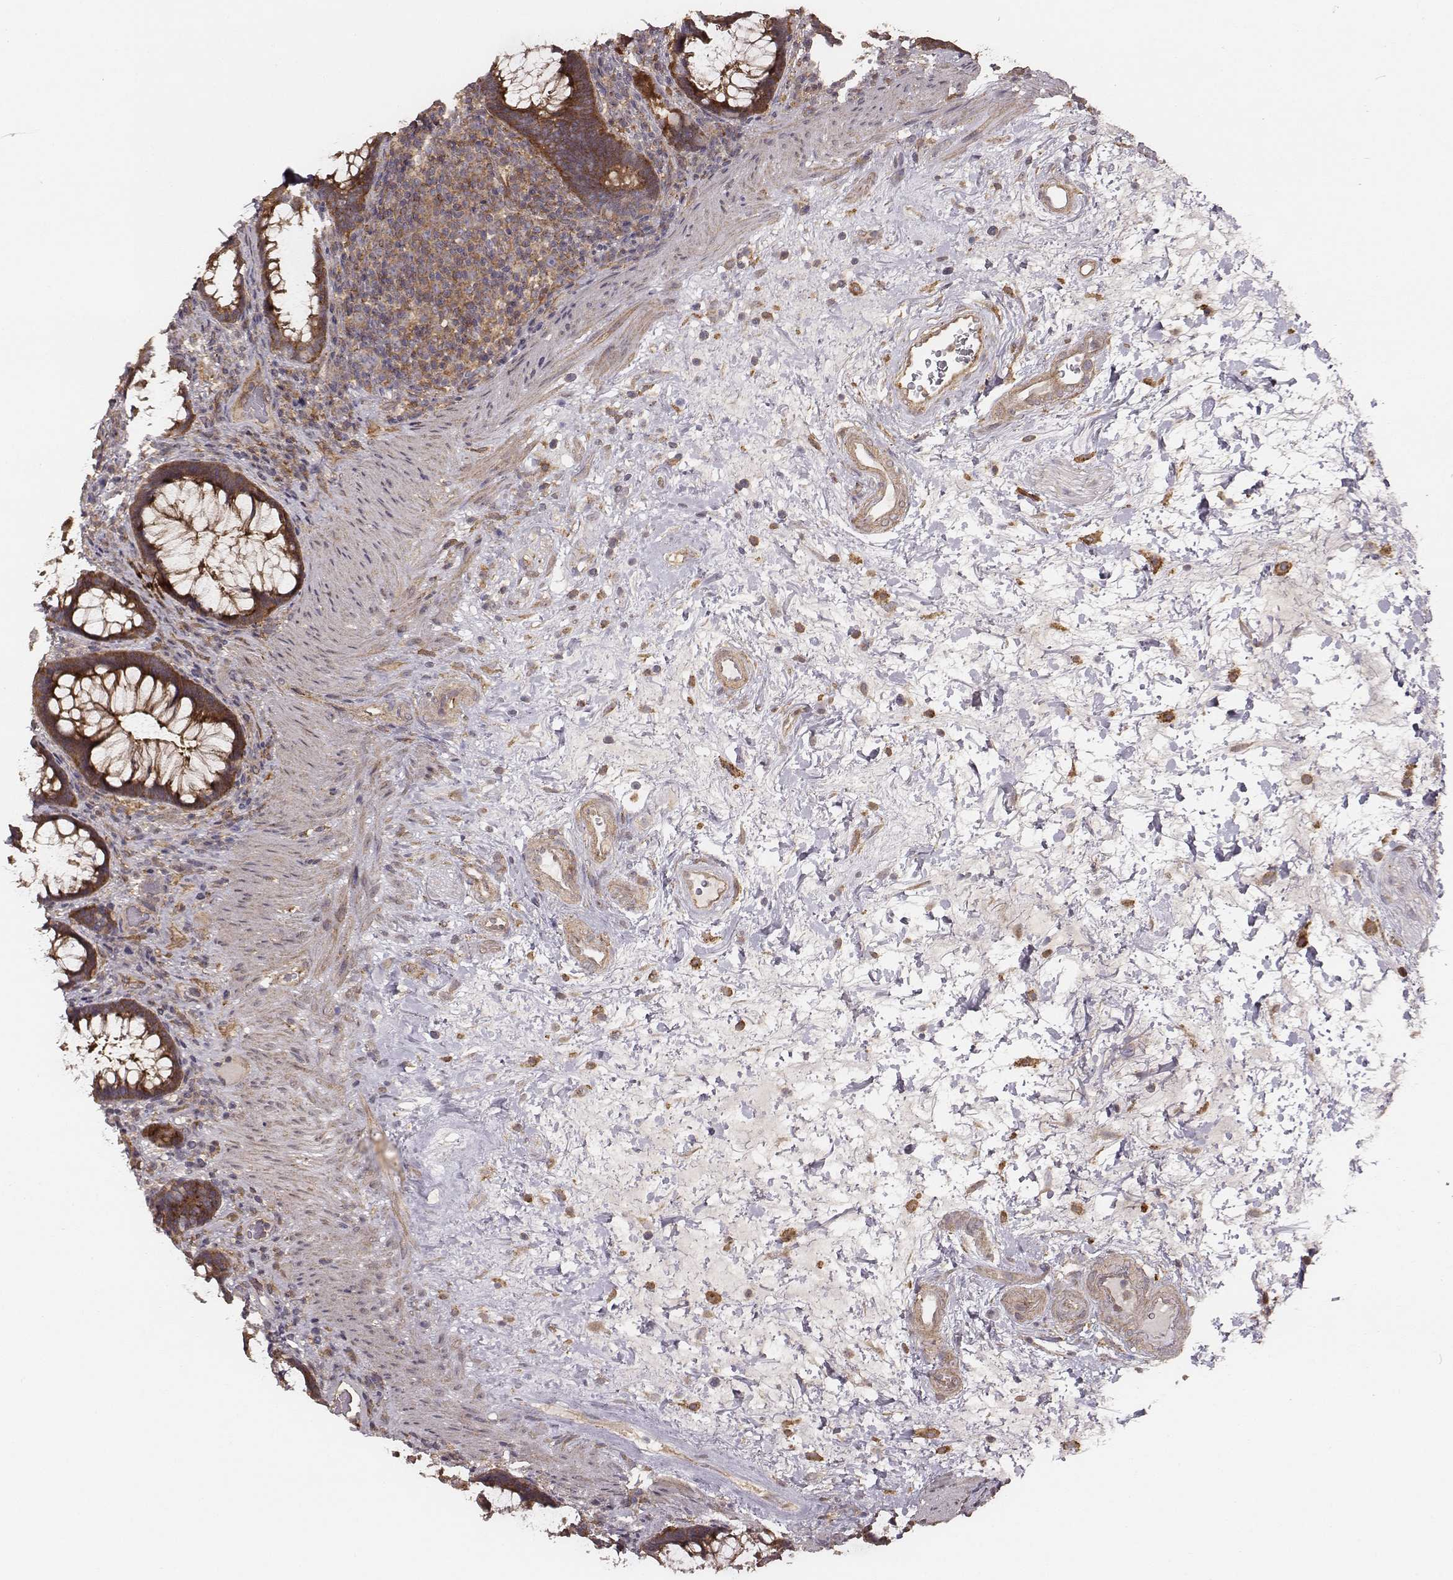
{"staining": {"intensity": "strong", "quantity": ">75%", "location": "cytoplasmic/membranous"}, "tissue": "rectum", "cell_type": "Glandular cells", "image_type": "normal", "snomed": [{"axis": "morphology", "description": "Normal tissue, NOS"}, {"axis": "topography", "description": "Rectum"}], "caption": "Protein expression analysis of benign rectum exhibits strong cytoplasmic/membranous positivity in about >75% of glandular cells. The staining was performed using DAB (3,3'-diaminobenzidine), with brown indicating positive protein expression. Nuclei are stained blue with hematoxylin.", "gene": "VPS26A", "patient": {"sex": "male", "age": 72}}